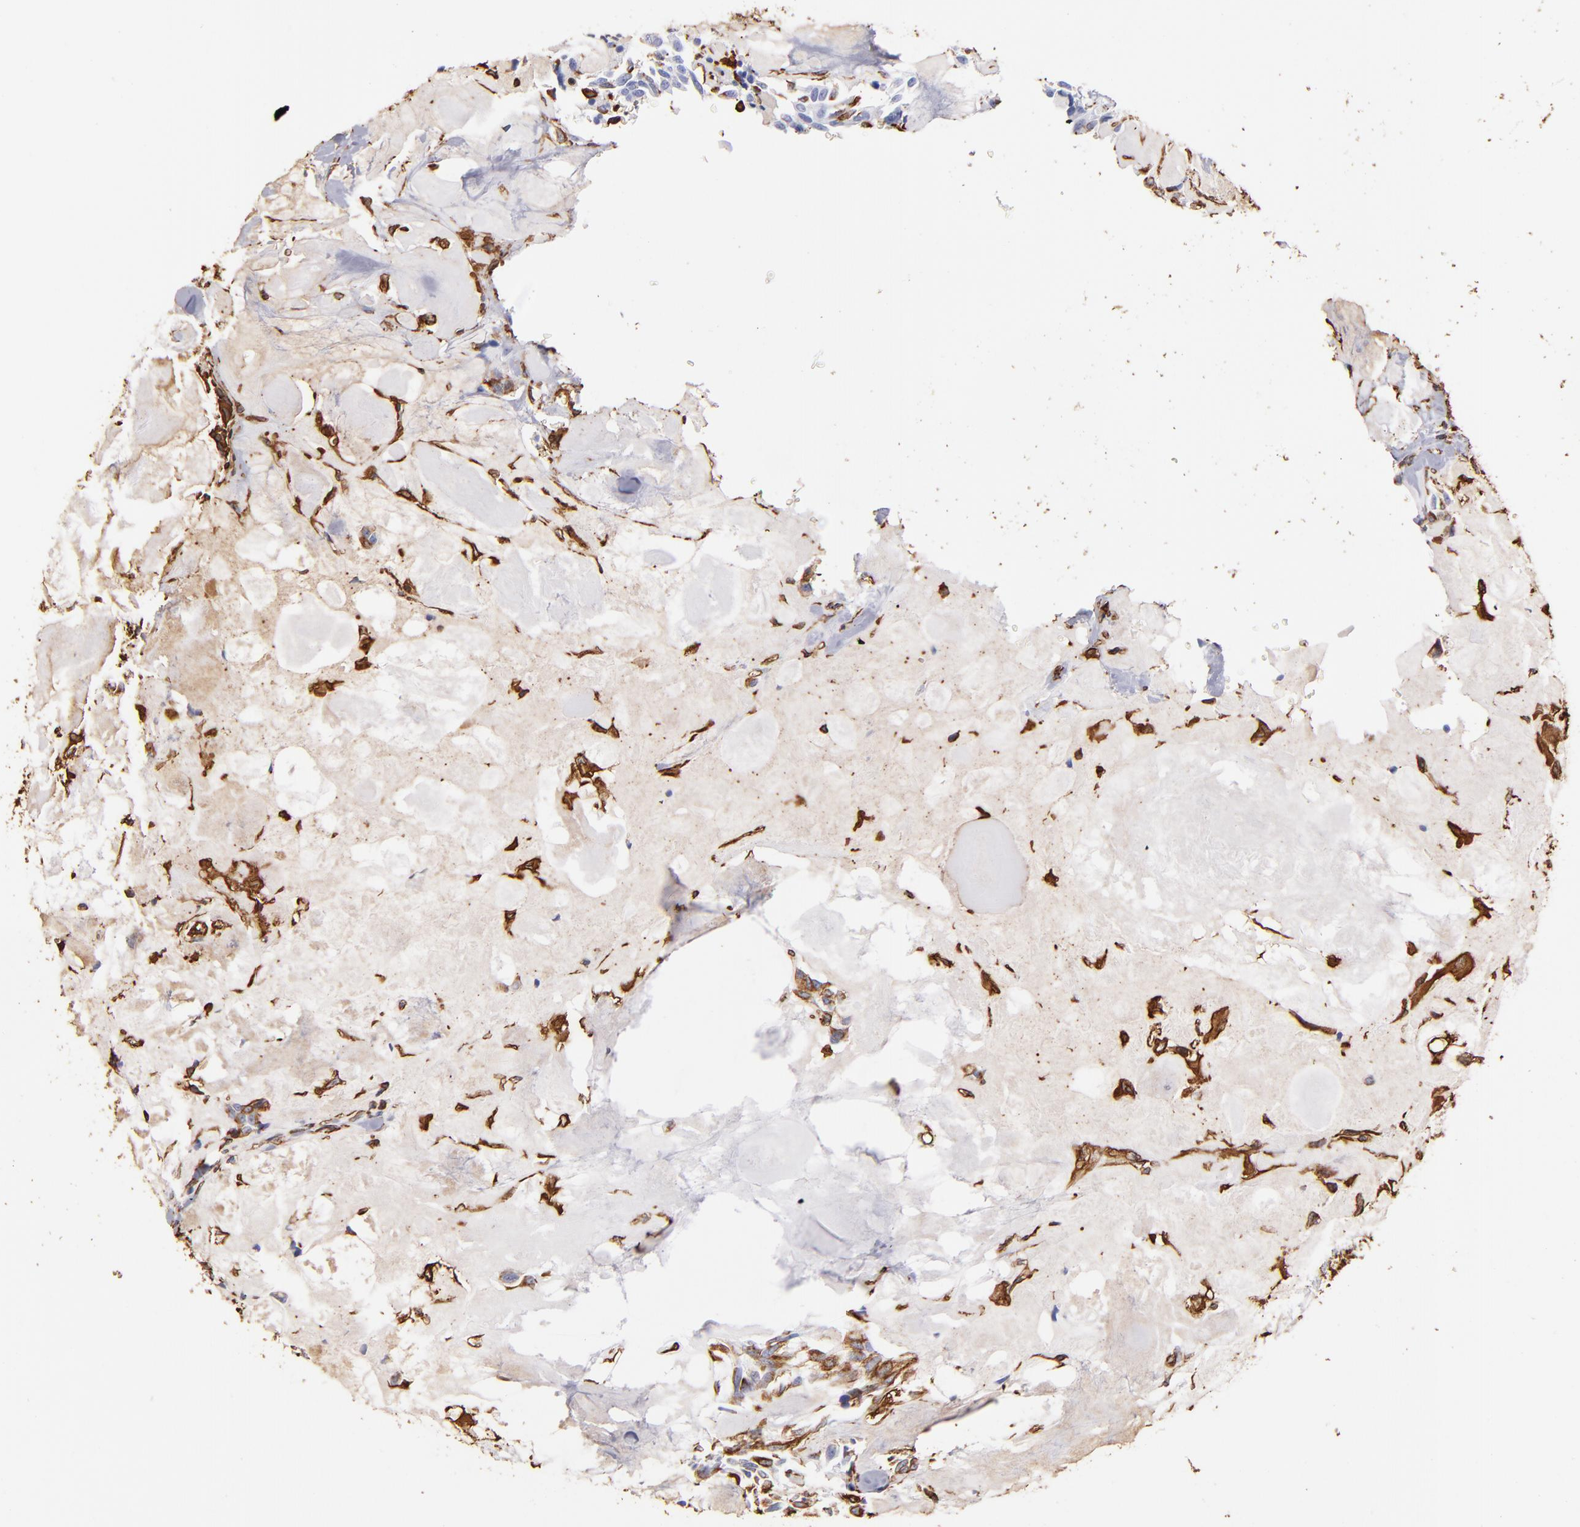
{"staining": {"intensity": "negative", "quantity": "none", "location": "none"}, "tissue": "thyroid cancer", "cell_type": "Tumor cells", "image_type": "cancer", "snomed": [{"axis": "morphology", "description": "Carcinoma, NOS"}, {"axis": "morphology", "description": "Carcinoid, malignant, NOS"}, {"axis": "topography", "description": "Thyroid gland"}], "caption": "IHC micrograph of thyroid carcinoid (malignant) stained for a protein (brown), which shows no expression in tumor cells. Brightfield microscopy of immunohistochemistry (IHC) stained with DAB (brown) and hematoxylin (blue), captured at high magnification.", "gene": "VIM", "patient": {"sex": "male", "age": 33}}